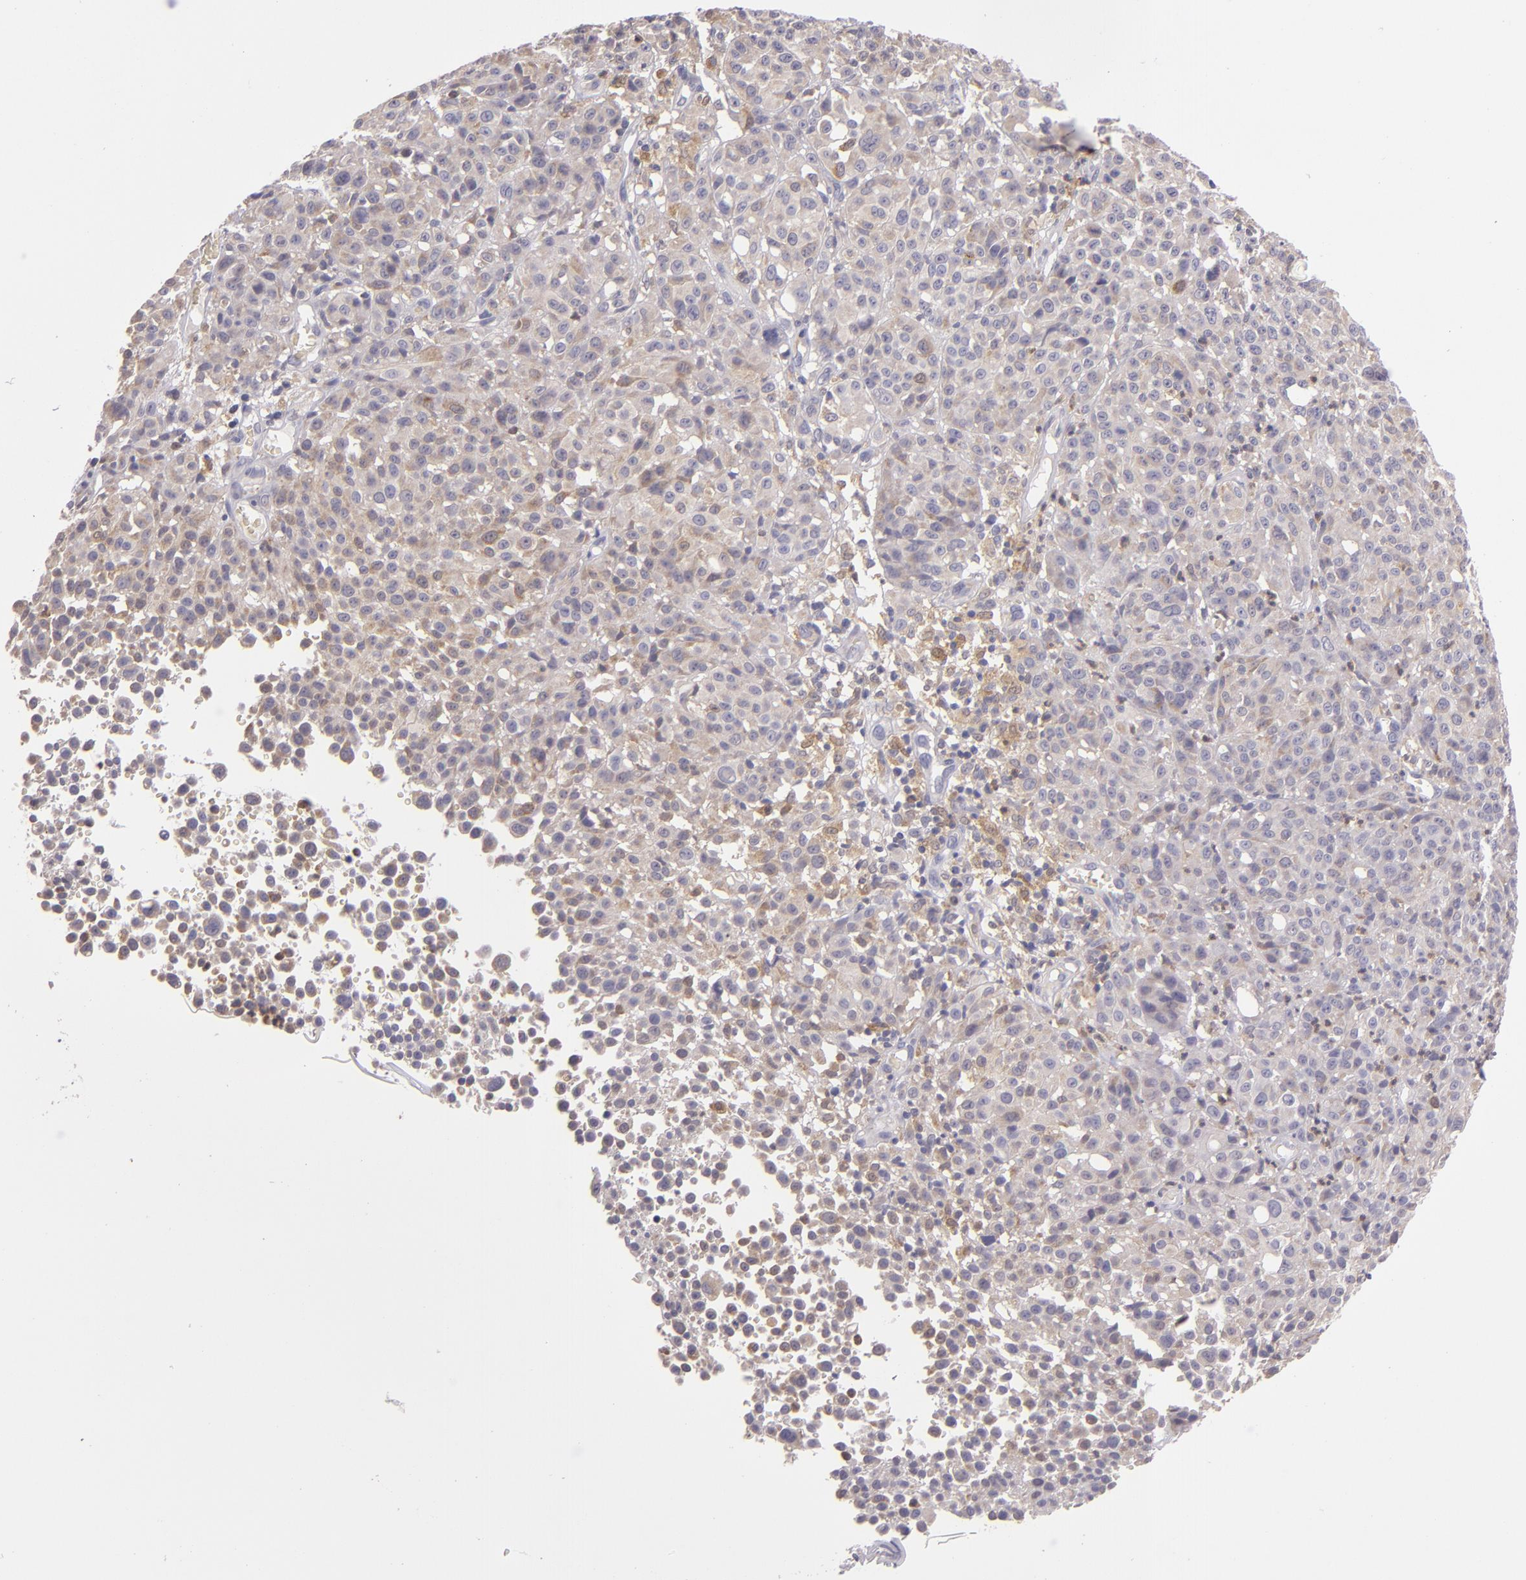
{"staining": {"intensity": "weak", "quantity": ">75%", "location": "cytoplasmic/membranous"}, "tissue": "melanoma", "cell_type": "Tumor cells", "image_type": "cancer", "snomed": [{"axis": "morphology", "description": "Malignant melanoma, NOS"}, {"axis": "topography", "description": "Skin"}], "caption": "Immunohistochemical staining of malignant melanoma exhibits low levels of weak cytoplasmic/membranous positivity in approximately >75% of tumor cells.", "gene": "FHIT", "patient": {"sex": "female", "age": 49}}